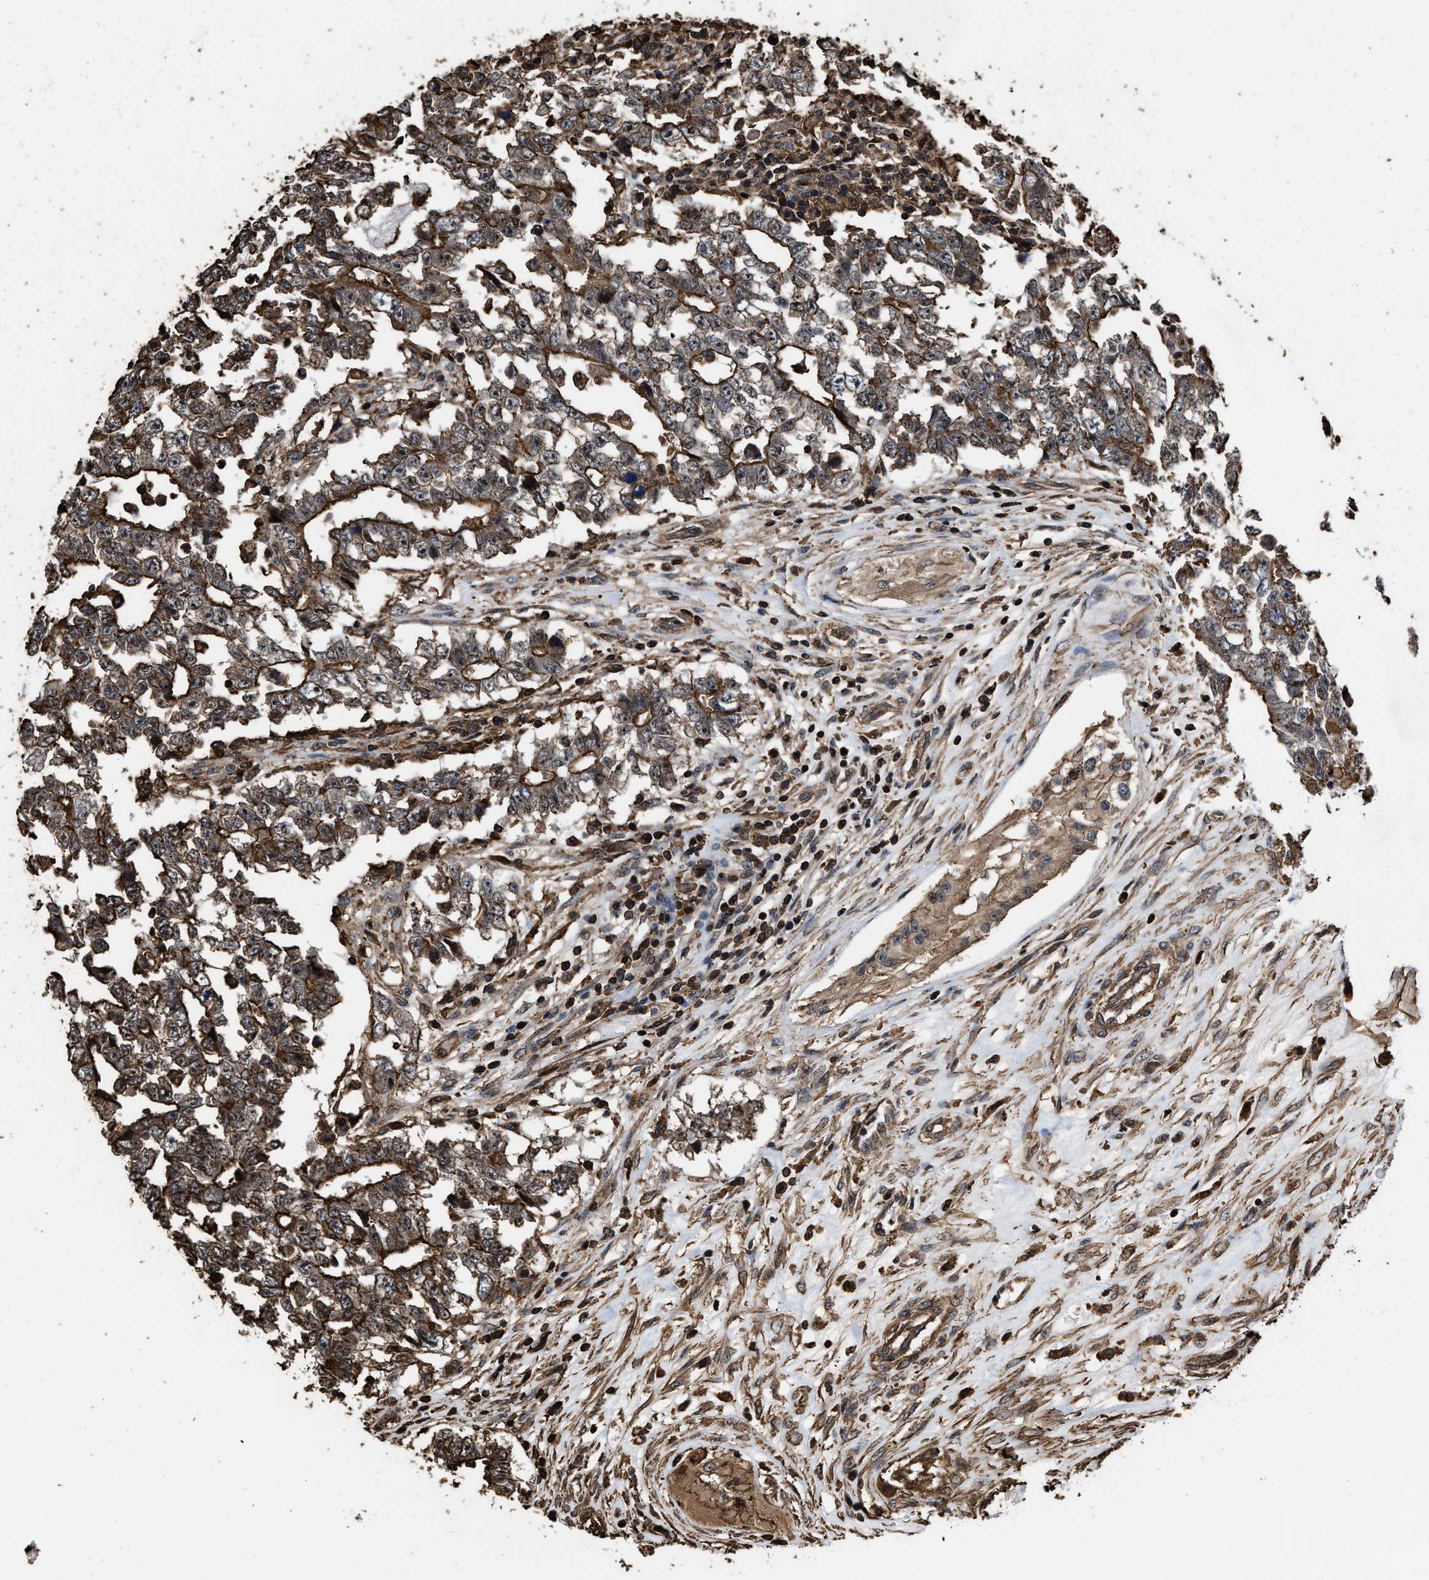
{"staining": {"intensity": "moderate", "quantity": ">75%", "location": "cytoplasmic/membranous"}, "tissue": "testis cancer", "cell_type": "Tumor cells", "image_type": "cancer", "snomed": [{"axis": "morphology", "description": "Carcinoma, Embryonal, NOS"}, {"axis": "topography", "description": "Testis"}], "caption": "This micrograph exhibits immunohistochemistry (IHC) staining of testis cancer, with medium moderate cytoplasmic/membranous staining in approximately >75% of tumor cells.", "gene": "KBTBD2", "patient": {"sex": "male", "age": 25}}